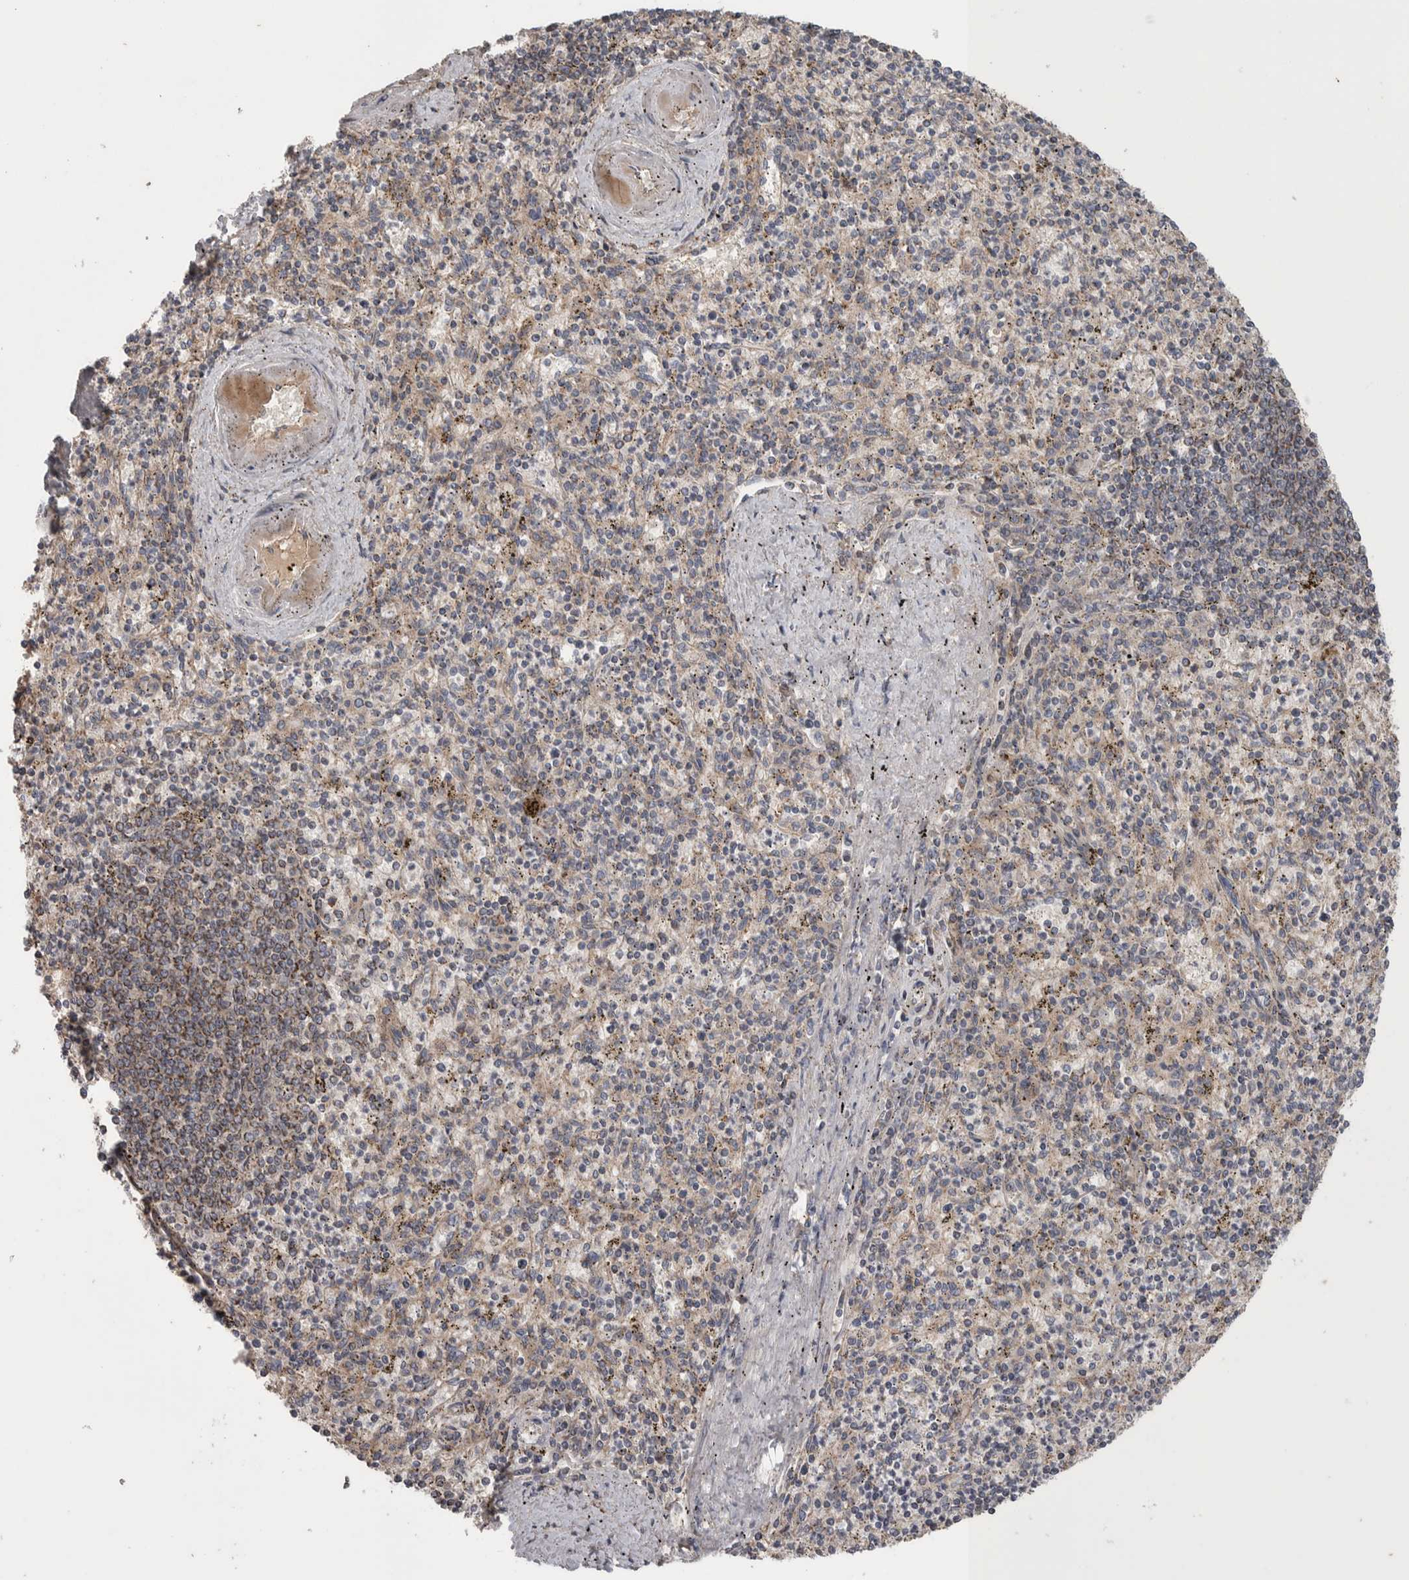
{"staining": {"intensity": "weak", "quantity": "25%-75%", "location": "cytoplasmic/membranous"}, "tissue": "spleen", "cell_type": "Cells in red pulp", "image_type": "normal", "snomed": [{"axis": "morphology", "description": "Normal tissue, NOS"}, {"axis": "topography", "description": "Spleen"}], "caption": "DAB (3,3'-diaminobenzidine) immunohistochemical staining of benign spleen displays weak cytoplasmic/membranous protein expression in about 25%-75% of cells in red pulp. The protein of interest is shown in brown color, while the nuclei are stained blue.", "gene": "SCO1", "patient": {"sex": "male", "age": 72}}